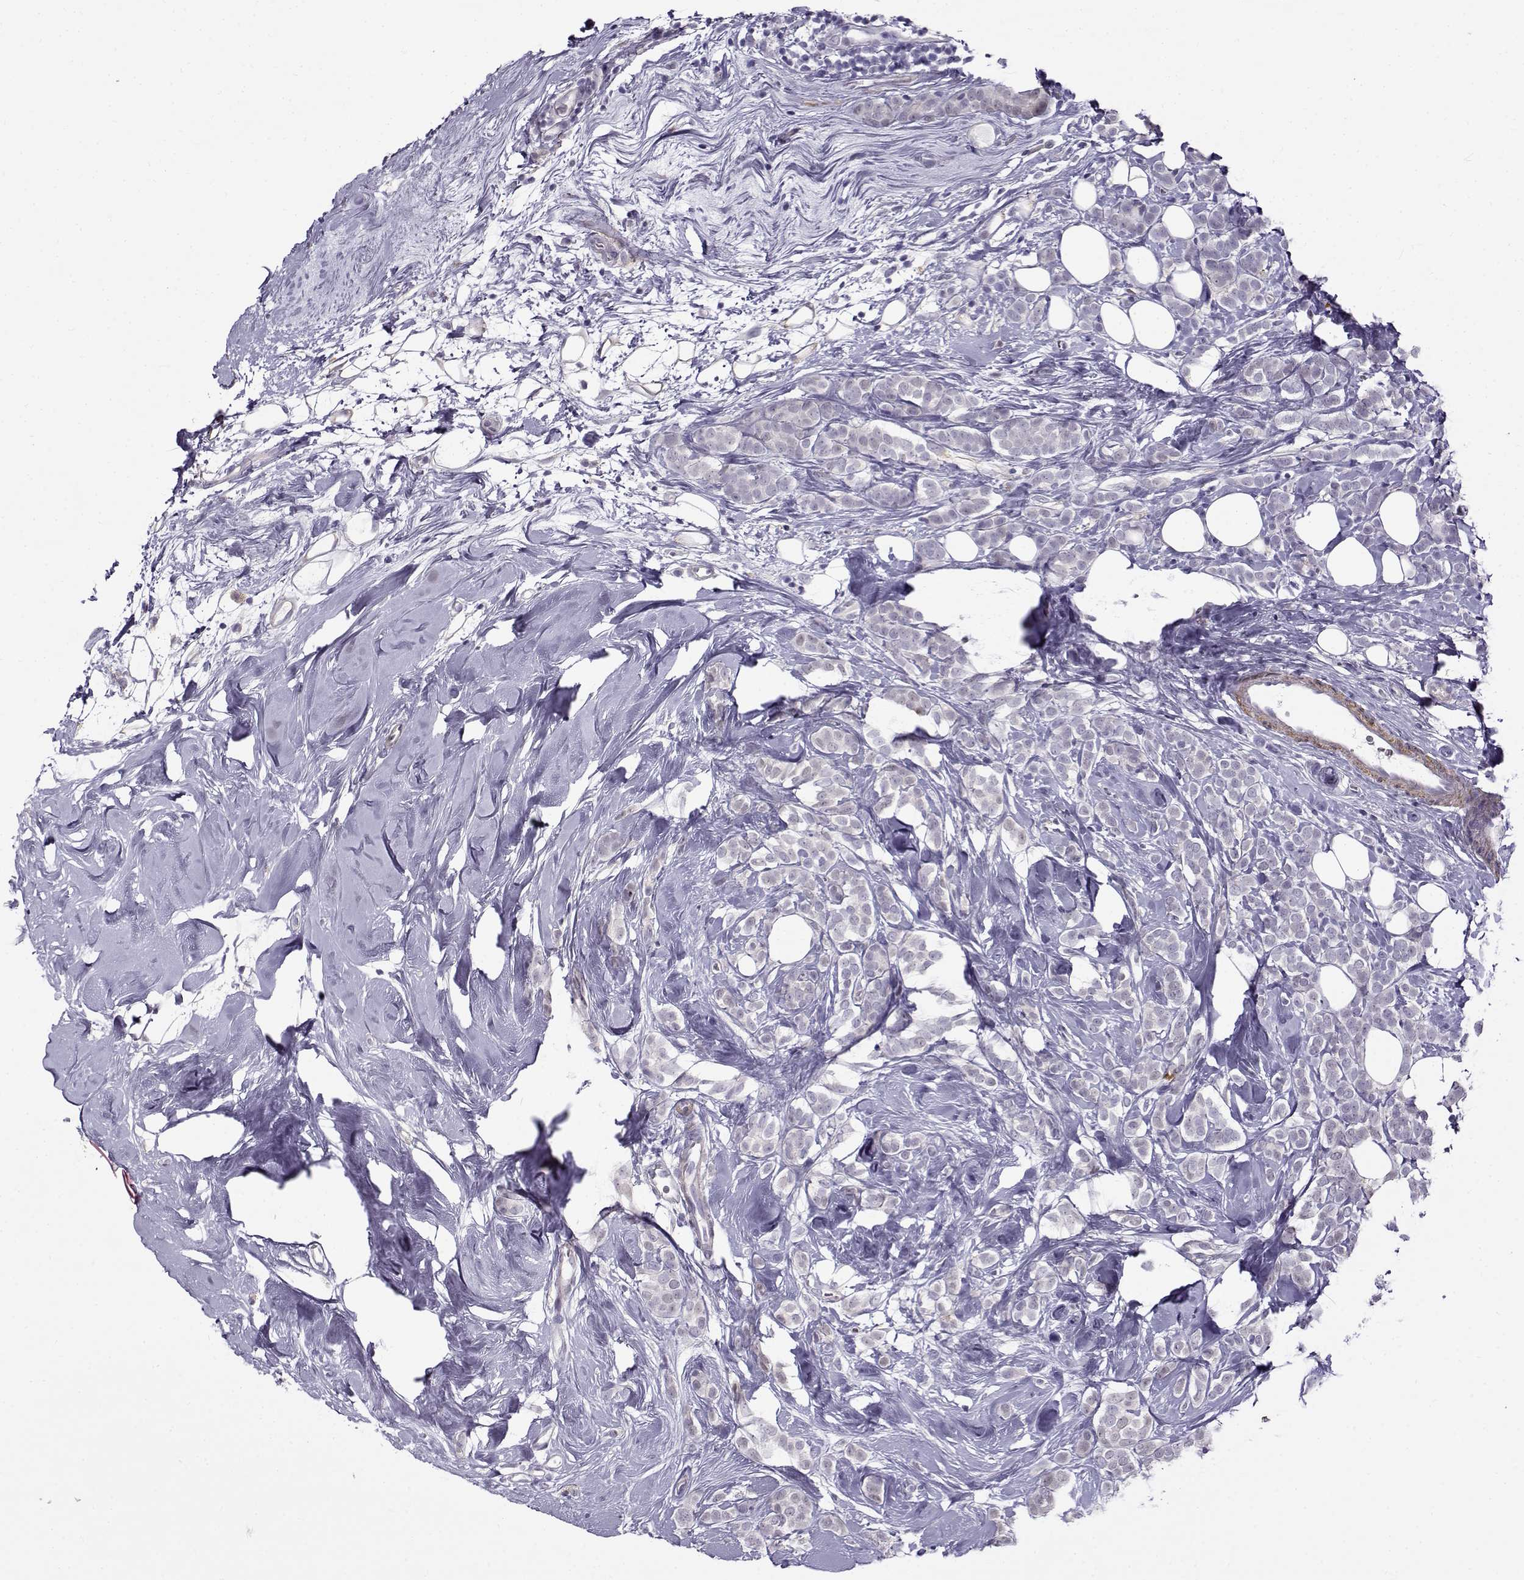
{"staining": {"intensity": "negative", "quantity": "none", "location": "none"}, "tissue": "breast cancer", "cell_type": "Tumor cells", "image_type": "cancer", "snomed": [{"axis": "morphology", "description": "Lobular carcinoma"}, {"axis": "topography", "description": "Breast"}], "caption": "Breast lobular carcinoma was stained to show a protein in brown. There is no significant staining in tumor cells.", "gene": "UCP3", "patient": {"sex": "female", "age": 49}}